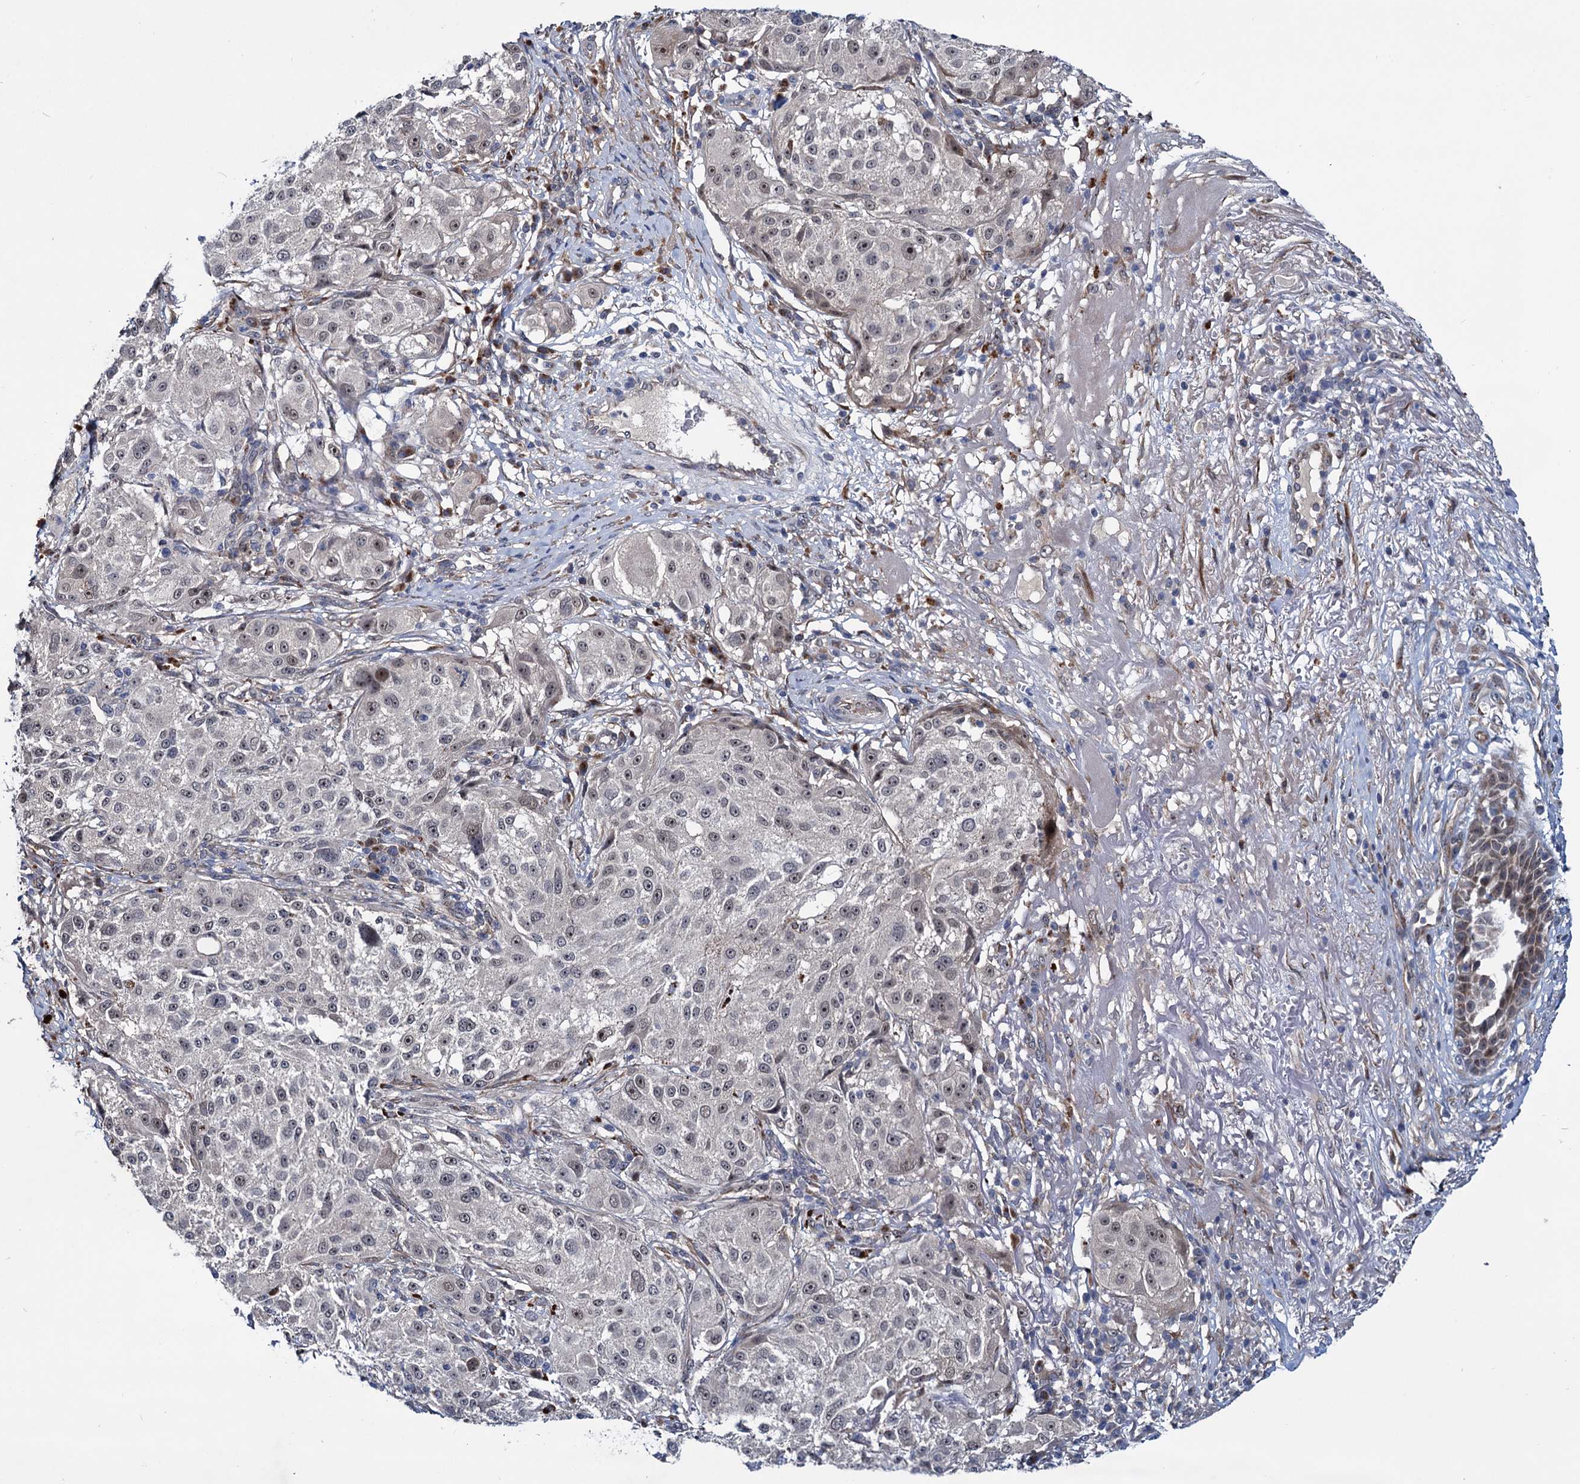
{"staining": {"intensity": "weak", "quantity": "<25%", "location": "nuclear"}, "tissue": "melanoma", "cell_type": "Tumor cells", "image_type": "cancer", "snomed": [{"axis": "morphology", "description": "Necrosis, NOS"}, {"axis": "morphology", "description": "Malignant melanoma, NOS"}, {"axis": "topography", "description": "Skin"}], "caption": "Immunohistochemical staining of human melanoma displays no significant positivity in tumor cells. (DAB (3,3'-diaminobenzidine) immunohistochemistry (IHC) visualized using brightfield microscopy, high magnification).", "gene": "EYA4", "patient": {"sex": "female", "age": 87}}